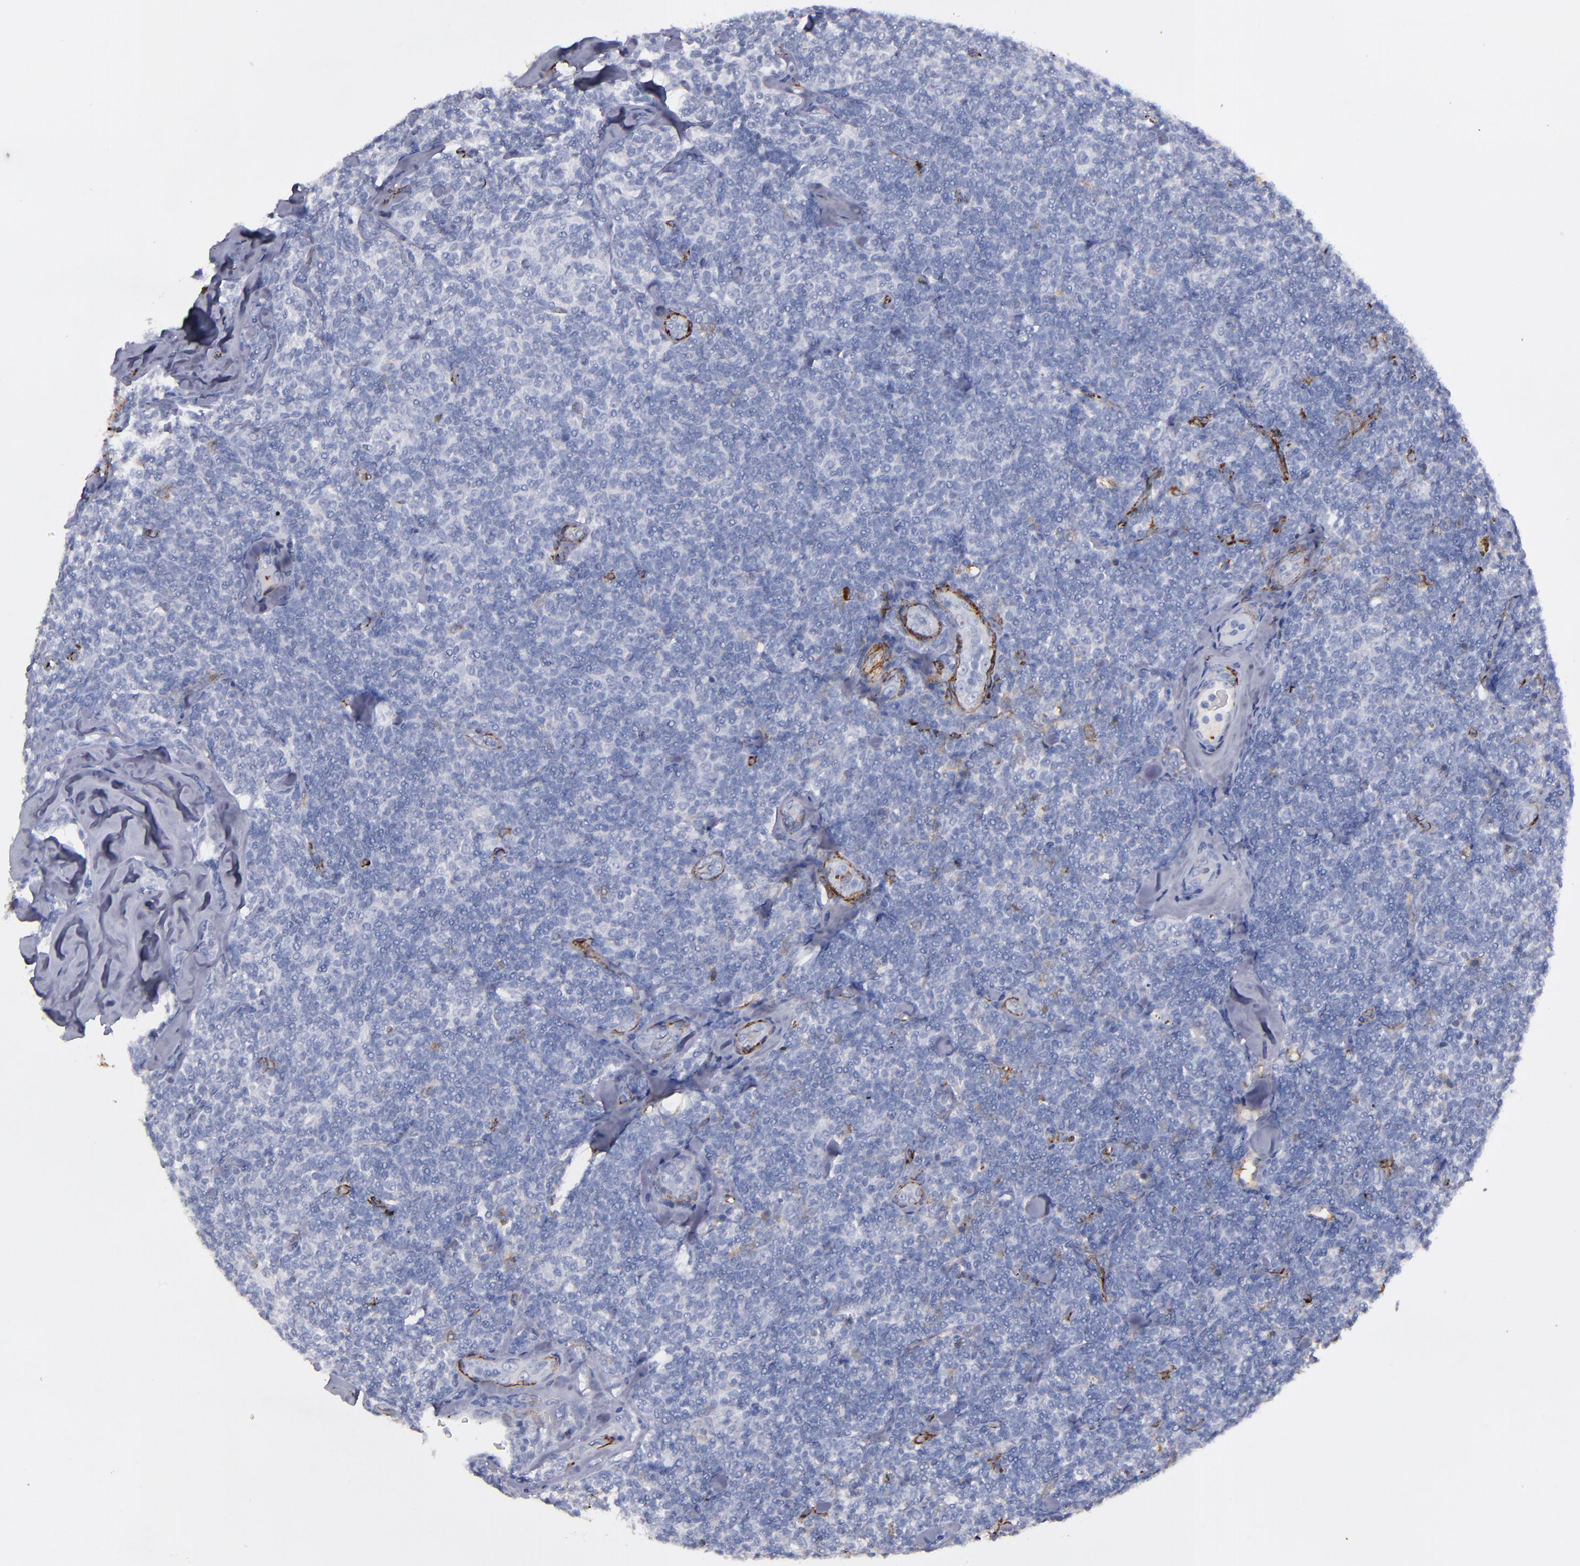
{"staining": {"intensity": "negative", "quantity": "none", "location": "none"}, "tissue": "lymphoma", "cell_type": "Tumor cells", "image_type": "cancer", "snomed": [{"axis": "morphology", "description": "Malignant lymphoma, non-Hodgkin's type, Low grade"}, {"axis": "topography", "description": "Lymph node"}], "caption": "Photomicrograph shows no significant protein staining in tumor cells of malignant lymphoma, non-Hodgkin's type (low-grade).", "gene": "CD36", "patient": {"sex": "female", "age": 56}}